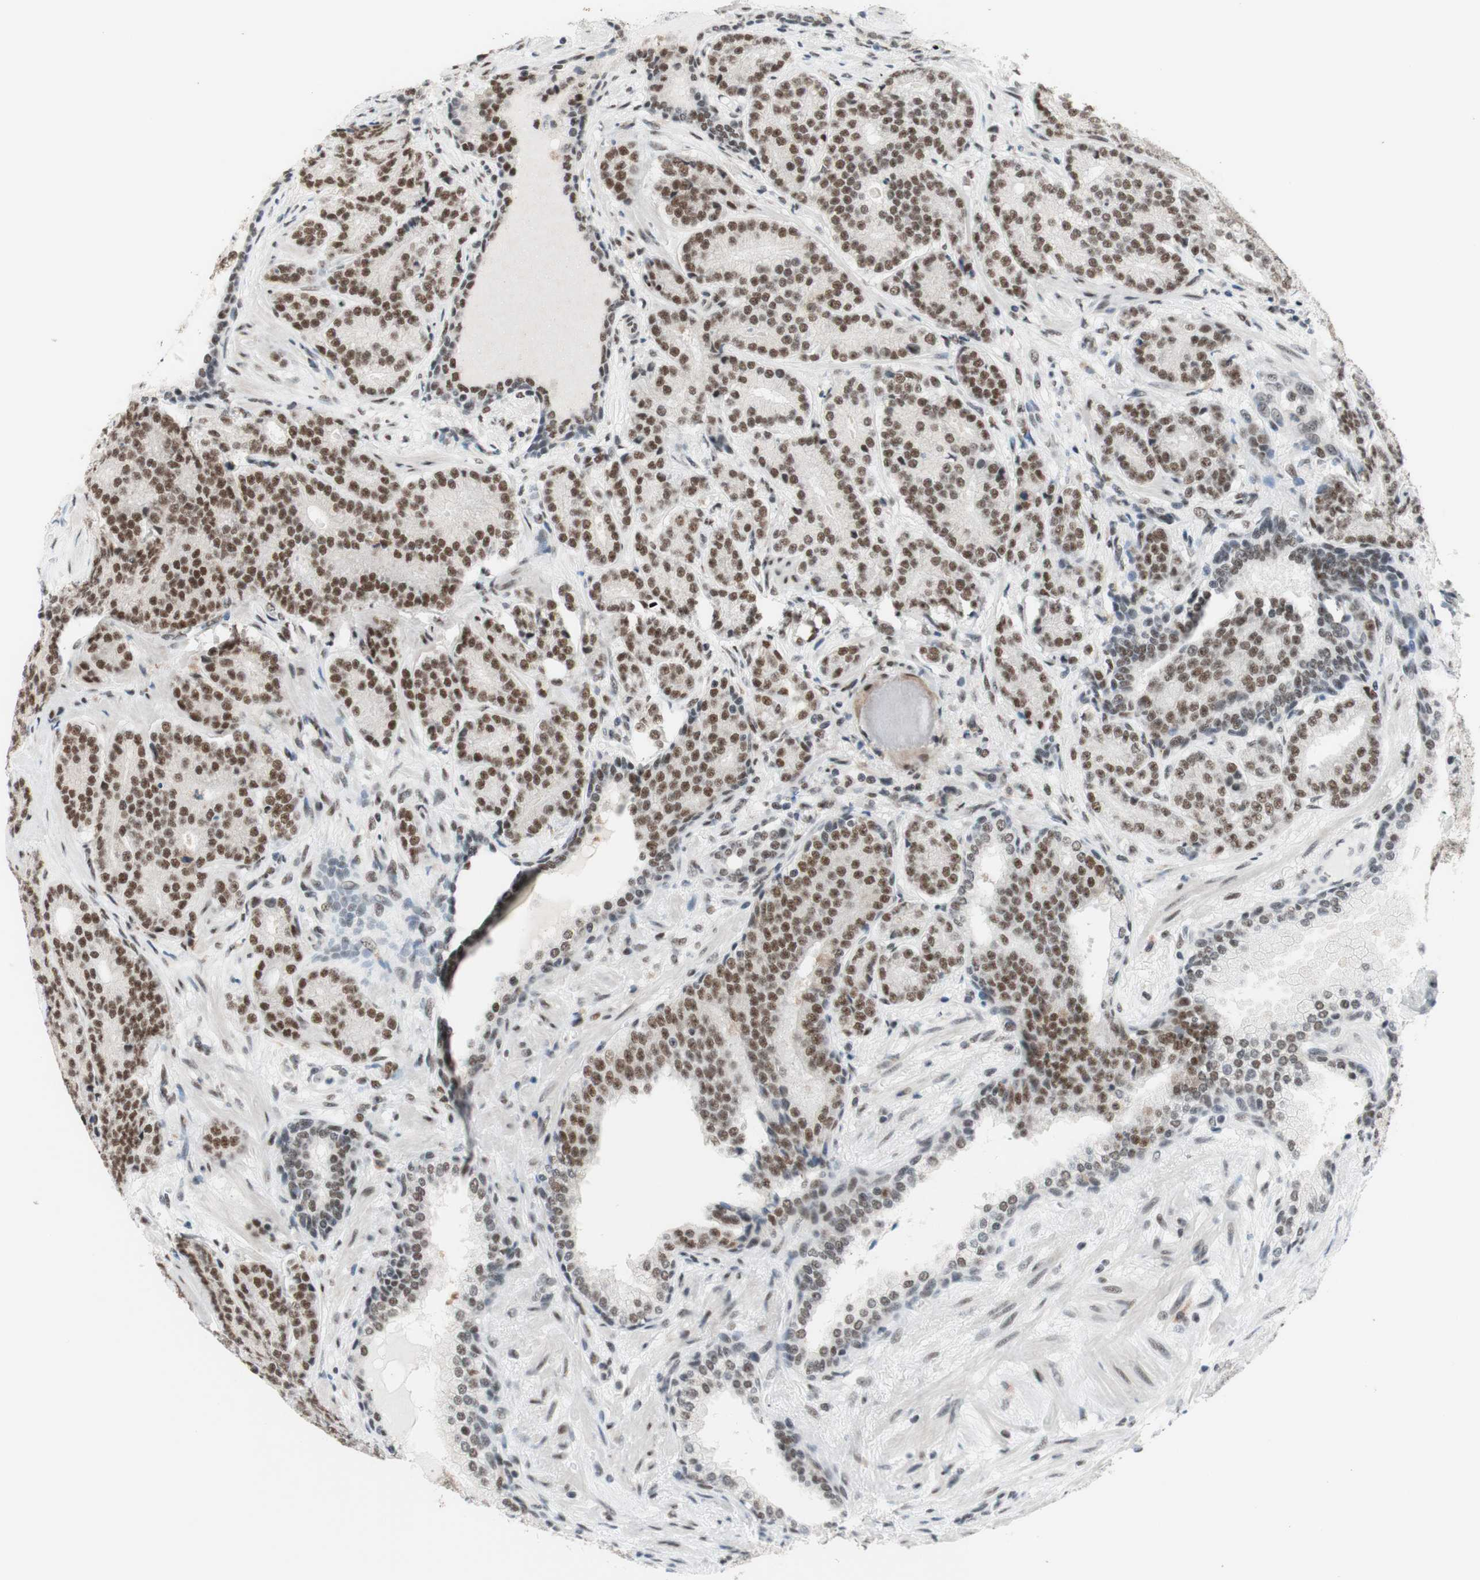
{"staining": {"intensity": "strong", "quantity": ">75%", "location": "nuclear"}, "tissue": "prostate cancer", "cell_type": "Tumor cells", "image_type": "cancer", "snomed": [{"axis": "morphology", "description": "Adenocarcinoma, High grade"}, {"axis": "topography", "description": "Prostate"}], "caption": "DAB immunohistochemical staining of prostate cancer (high-grade adenocarcinoma) displays strong nuclear protein expression in about >75% of tumor cells. The staining was performed using DAB to visualize the protein expression in brown, while the nuclei were stained in blue with hematoxylin (Magnification: 20x).", "gene": "PRPF19", "patient": {"sex": "male", "age": 61}}